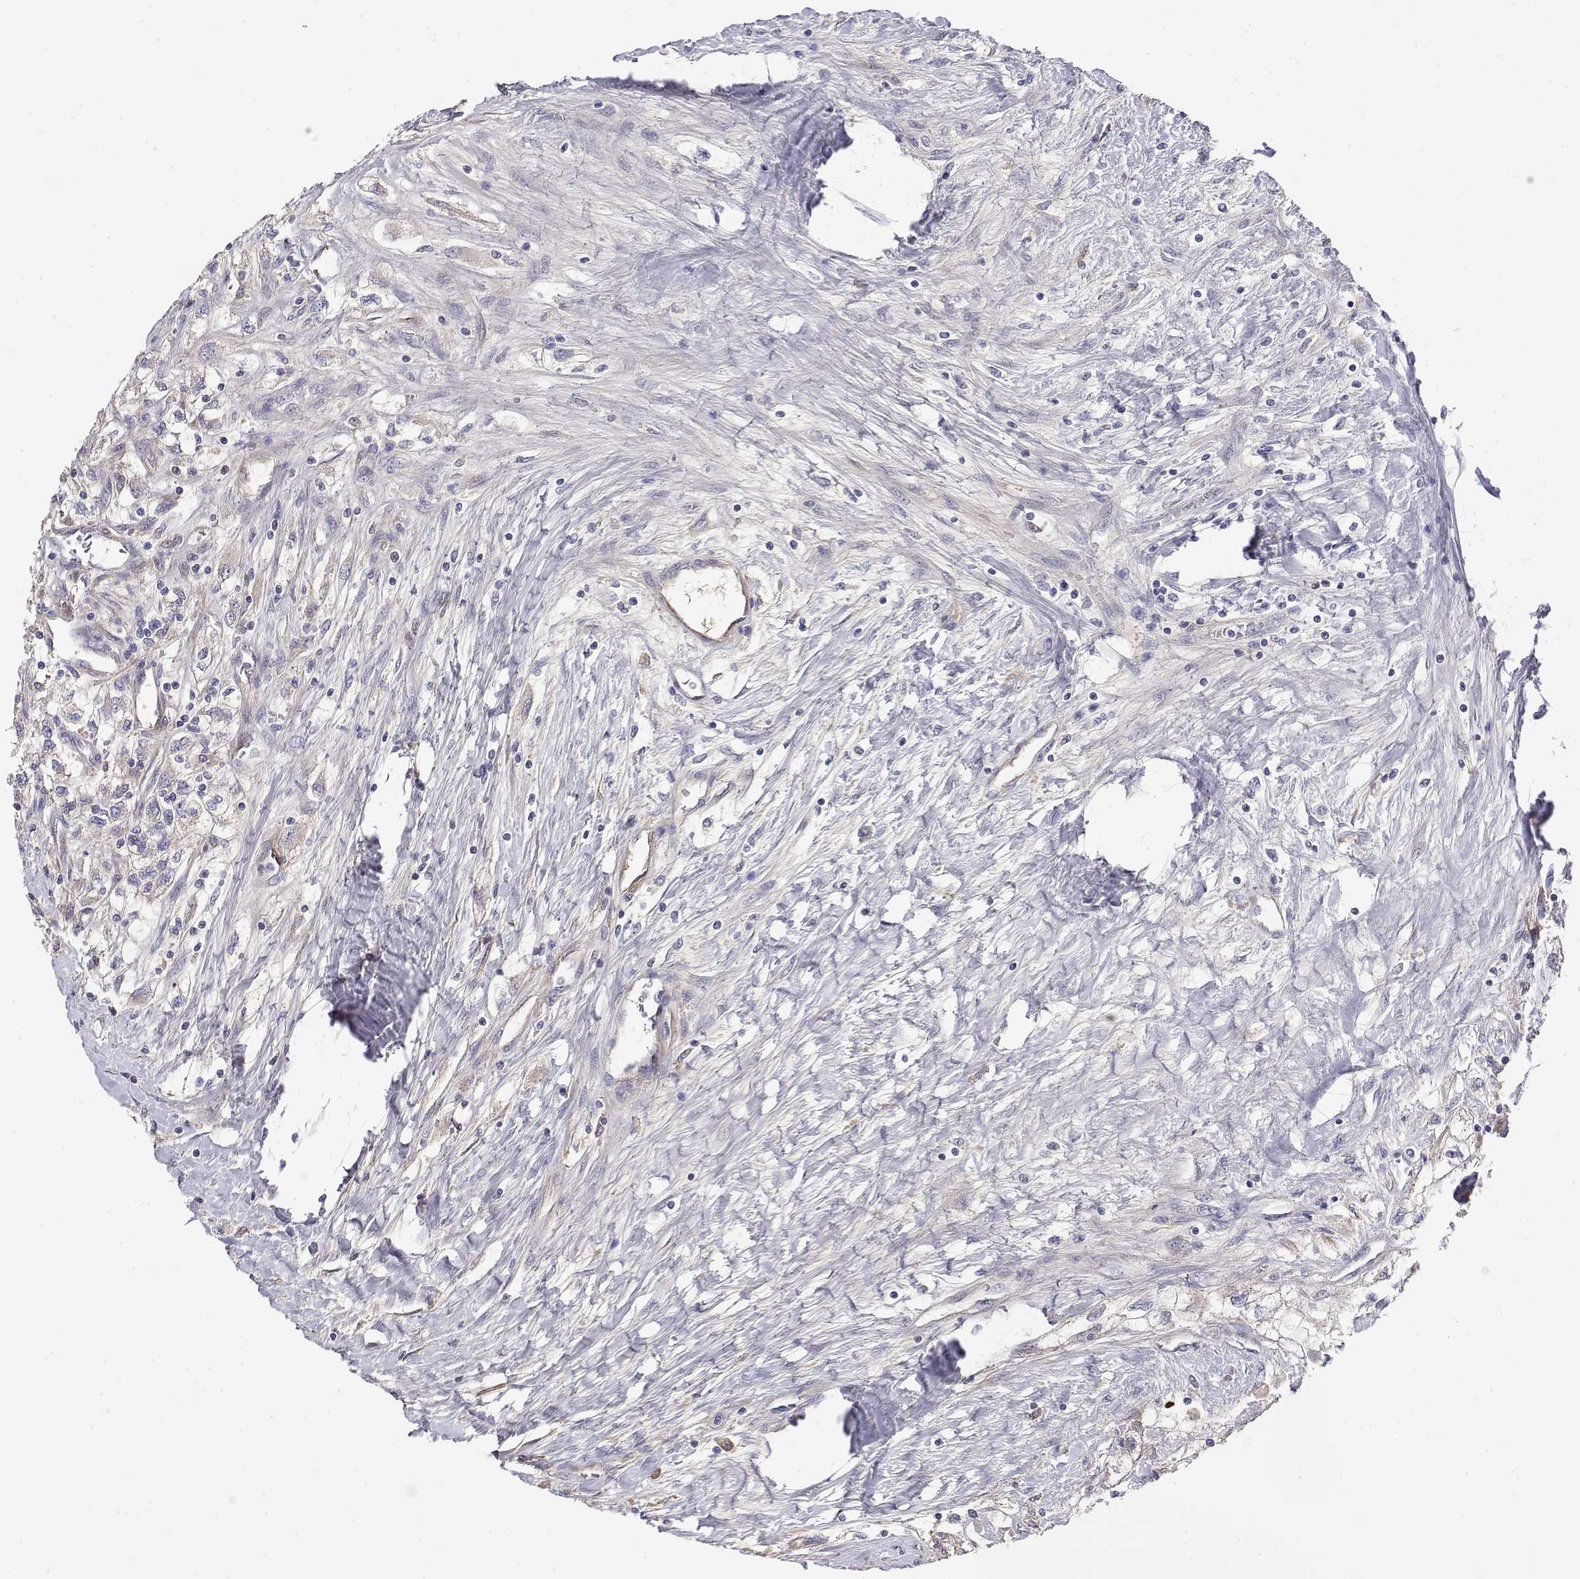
{"staining": {"intensity": "negative", "quantity": "none", "location": "none"}, "tissue": "renal cancer", "cell_type": "Tumor cells", "image_type": "cancer", "snomed": [{"axis": "morphology", "description": "Adenocarcinoma, NOS"}, {"axis": "topography", "description": "Kidney"}], "caption": "This is an immunohistochemistry (IHC) histopathology image of adenocarcinoma (renal). There is no expression in tumor cells.", "gene": "GGACT", "patient": {"sex": "male", "age": 59}}